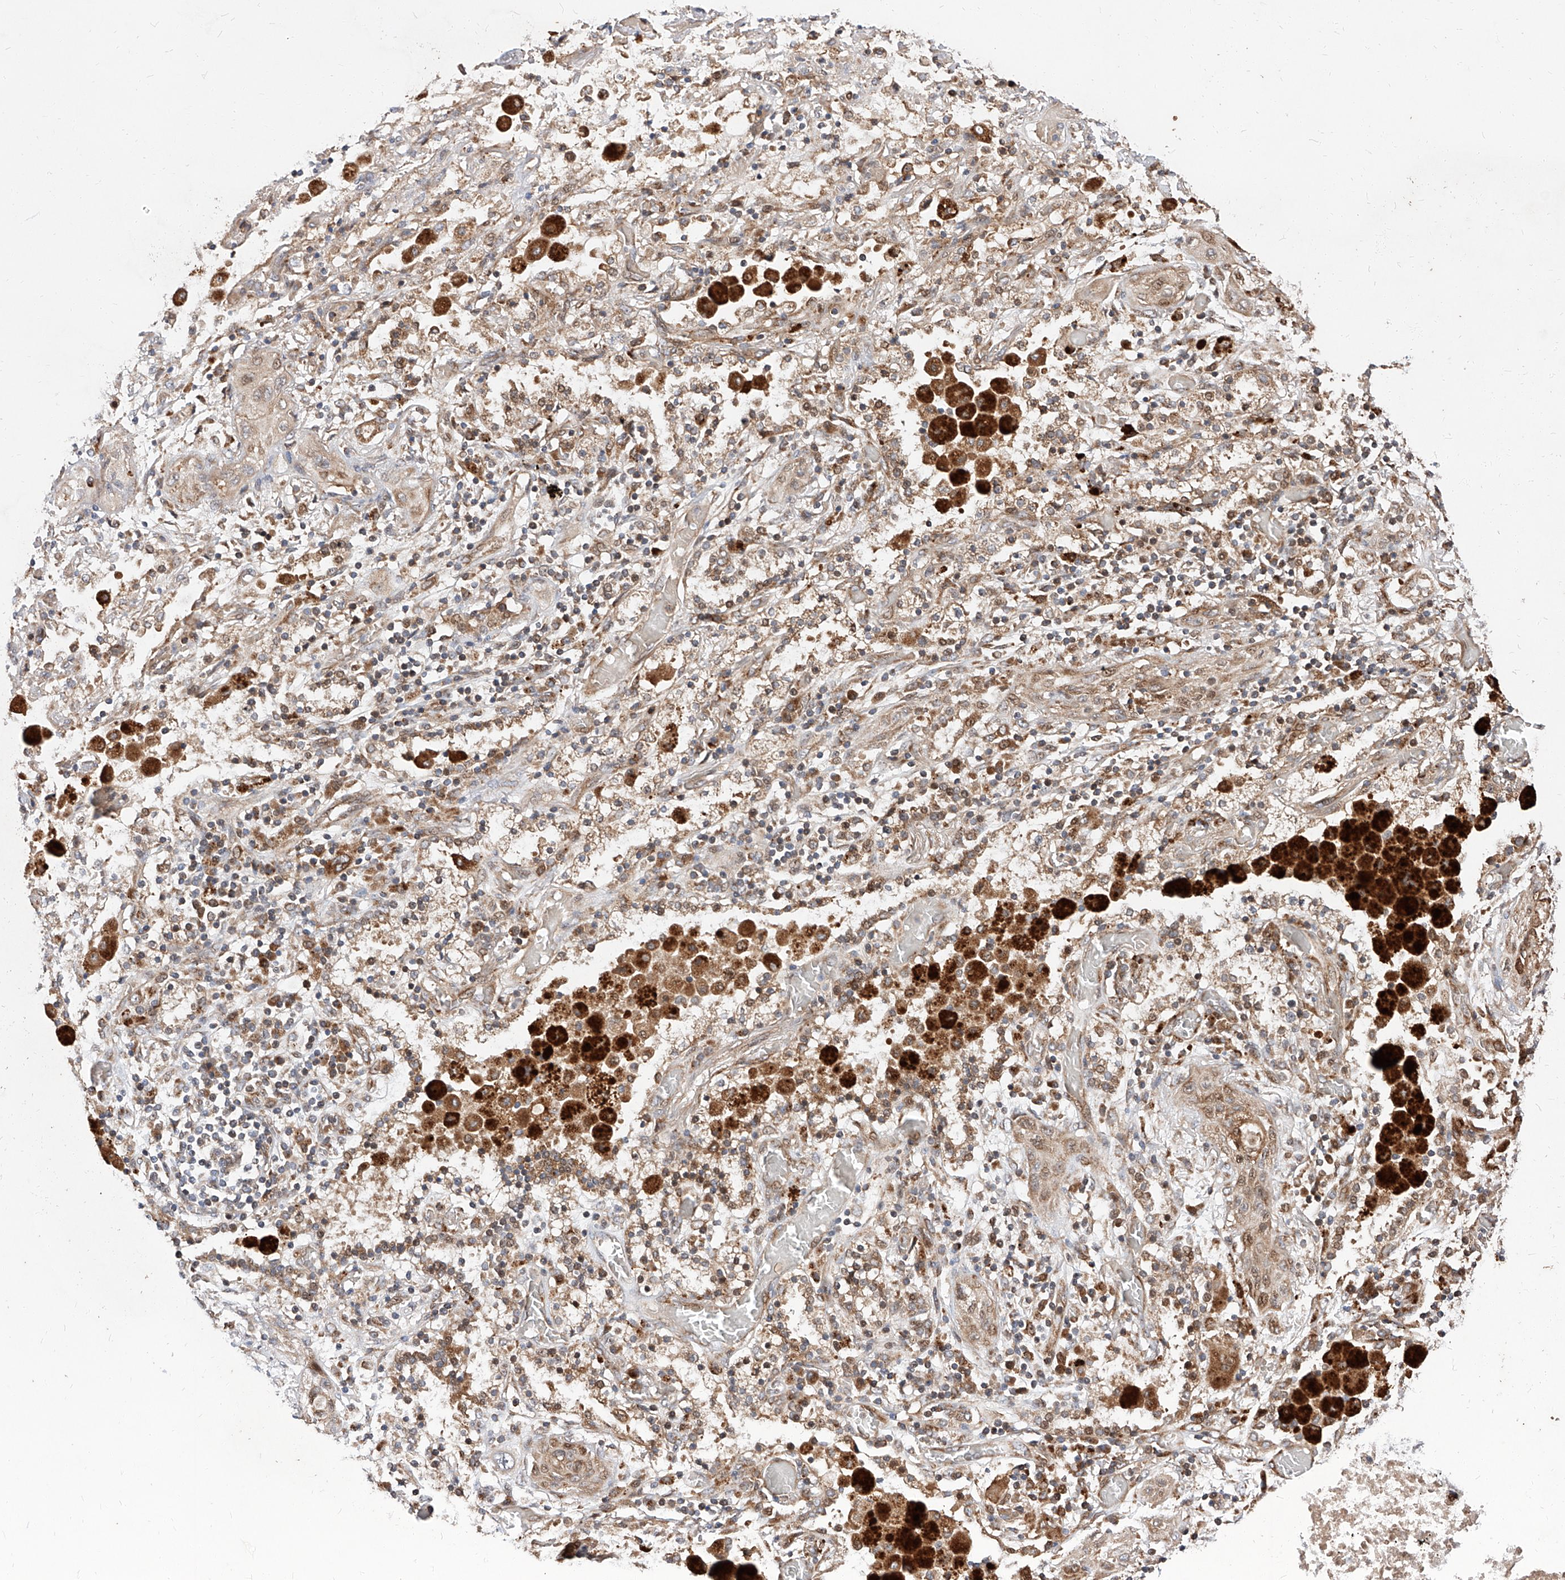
{"staining": {"intensity": "weak", "quantity": "25%-75%", "location": "cytoplasmic/membranous,nuclear"}, "tissue": "lung cancer", "cell_type": "Tumor cells", "image_type": "cancer", "snomed": [{"axis": "morphology", "description": "Squamous cell carcinoma, NOS"}, {"axis": "topography", "description": "Lung"}], "caption": "Lung cancer tissue displays weak cytoplasmic/membranous and nuclear expression in approximately 25%-75% of tumor cells, visualized by immunohistochemistry.", "gene": "DIRAS3", "patient": {"sex": "female", "age": 47}}